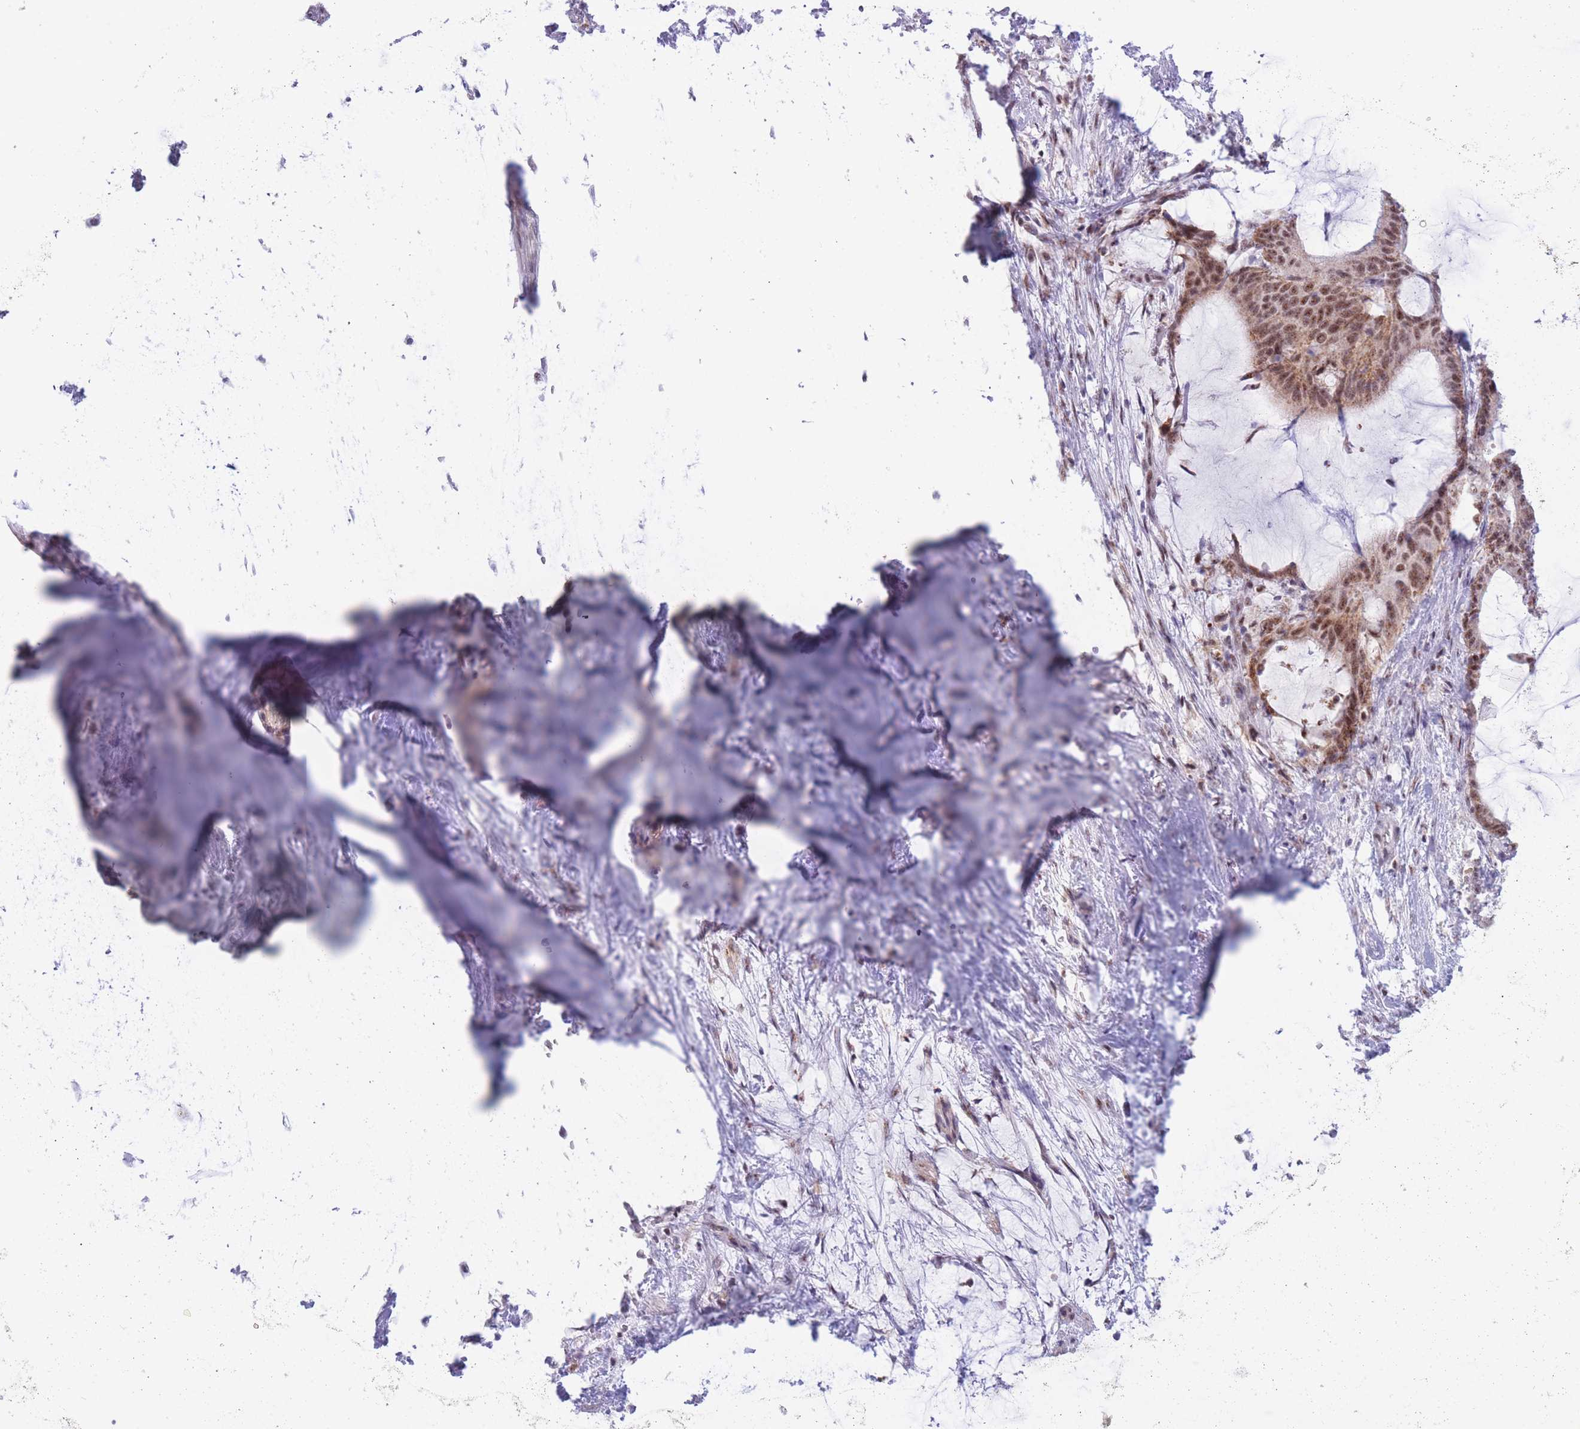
{"staining": {"intensity": "moderate", "quantity": ">75%", "location": "nuclear"}, "tissue": "liver cancer", "cell_type": "Tumor cells", "image_type": "cancer", "snomed": [{"axis": "morphology", "description": "Normal tissue, NOS"}, {"axis": "morphology", "description": "Cholangiocarcinoma"}, {"axis": "topography", "description": "Liver"}, {"axis": "topography", "description": "Peripheral nerve tissue"}], "caption": "Immunohistochemistry of human liver cancer reveals medium levels of moderate nuclear staining in about >75% of tumor cells.", "gene": "CYP2B6", "patient": {"sex": "female", "age": 73}}